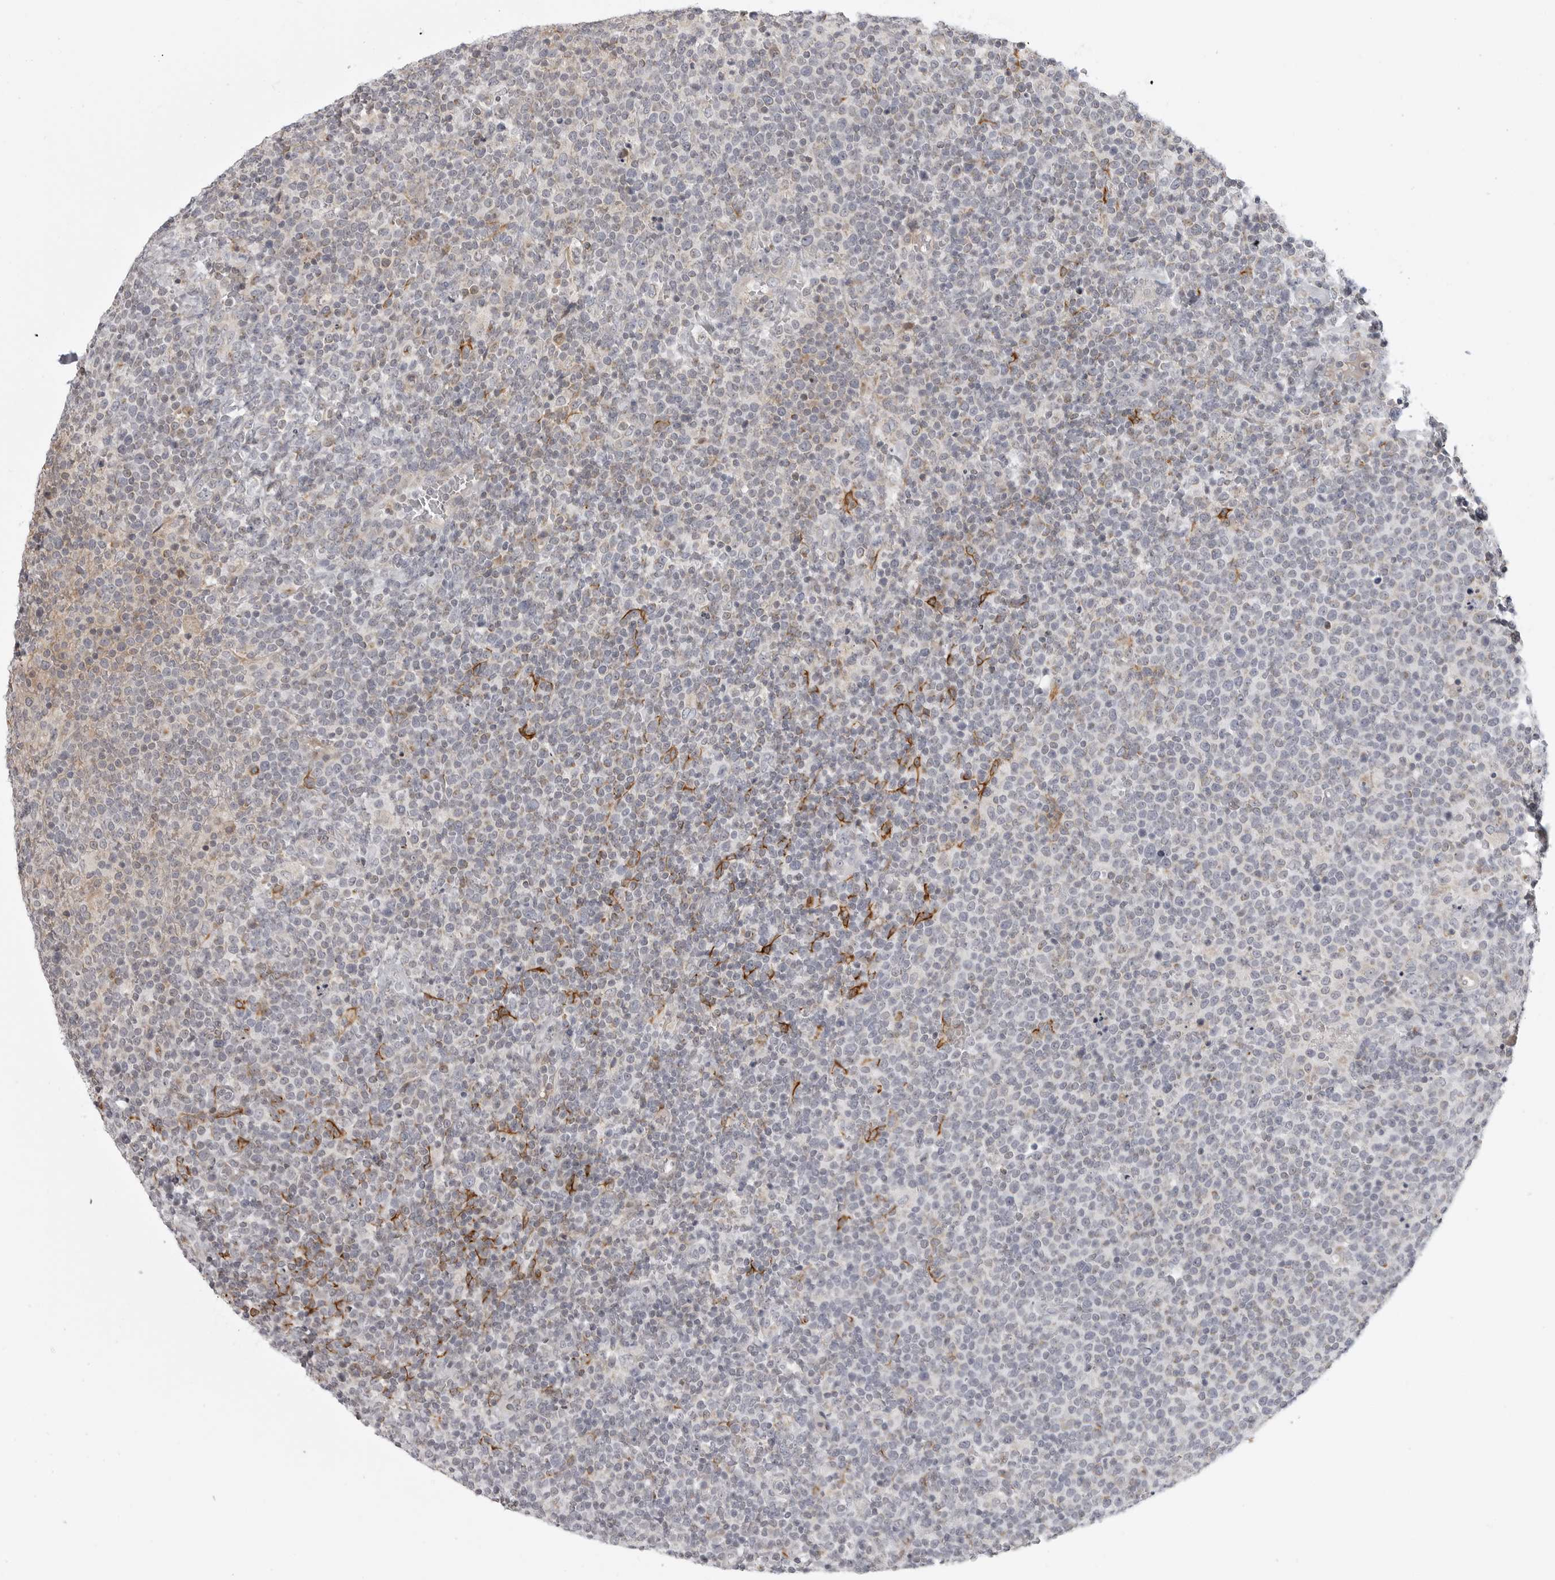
{"staining": {"intensity": "negative", "quantity": "none", "location": "none"}, "tissue": "lymphoma", "cell_type": "Tumor cells", "image_type": "cancer", "snomed": [{"axis": "morphology", "description": "Malignant lymphoma, non-Hodgkin's type, High grade"}, {"axis": "topography", "description": "Lymph node"}], "caption": "Immunohistochemical staining of lymphoma reveals no significant expression in tumor cells.", "gene": "MAP7D1", "patient": {"sex": "male", "age": 61}}